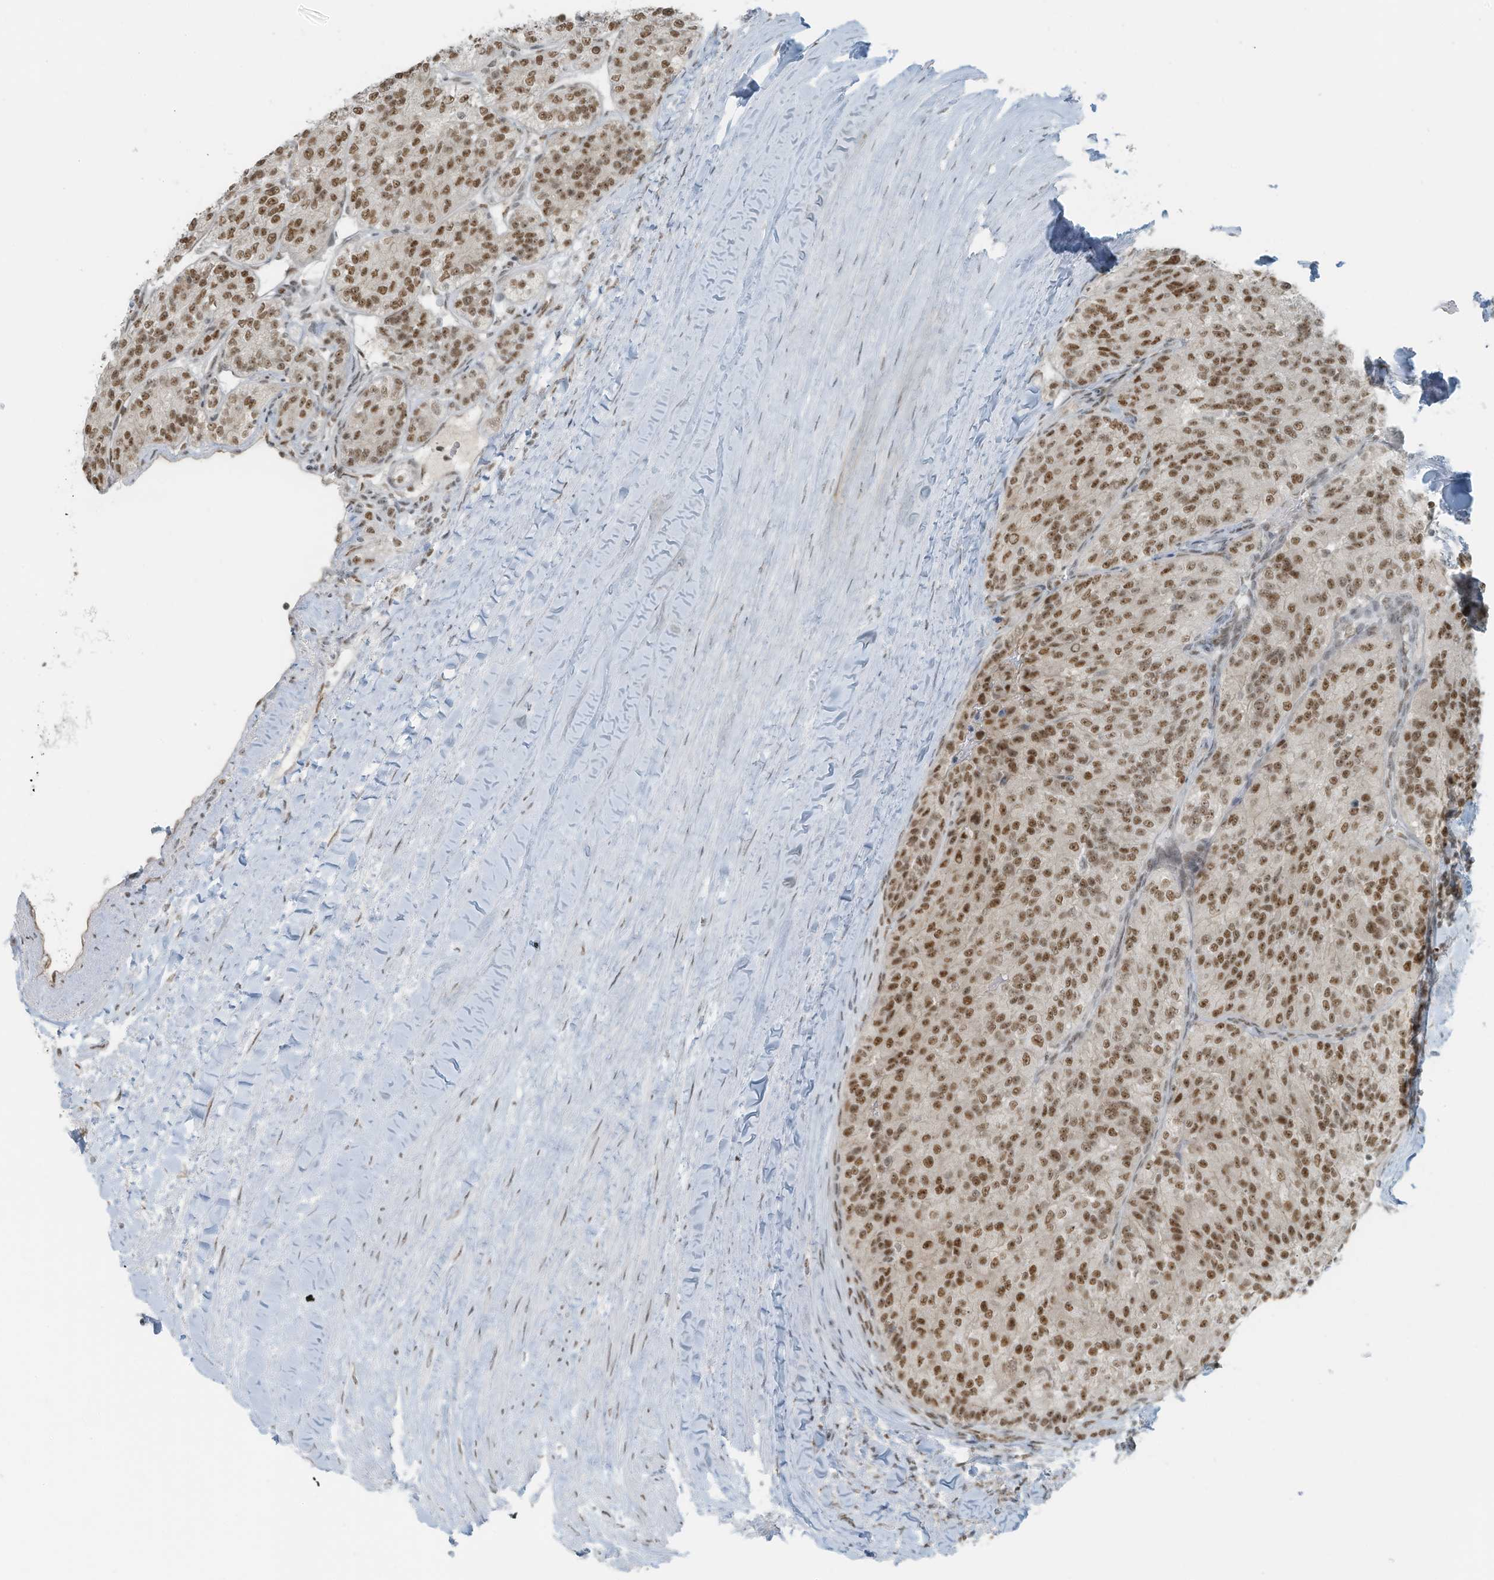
{"staining": {"intensity": "moderate", "quantity": ">75%", "location": "nuclear"}, "tissue": "renal cancer", "cell_type": "Tumor cells", "image_type": "cancer", "snomed": [{"axis": "morphology", "description": "Adenocarcinoma, NOS"}, {"axis": "topography", "description": "Kidney"}], "caption": "Immunohistochemistry (IHC) (DAB (3,3'-diaminobenzidine)) staining of renal cancer shows moderate nuclear protein expression in approximately >75% of tumor cells.", "gene": "WRNIP1", "patient": {"sex": "female", "age": 63}}